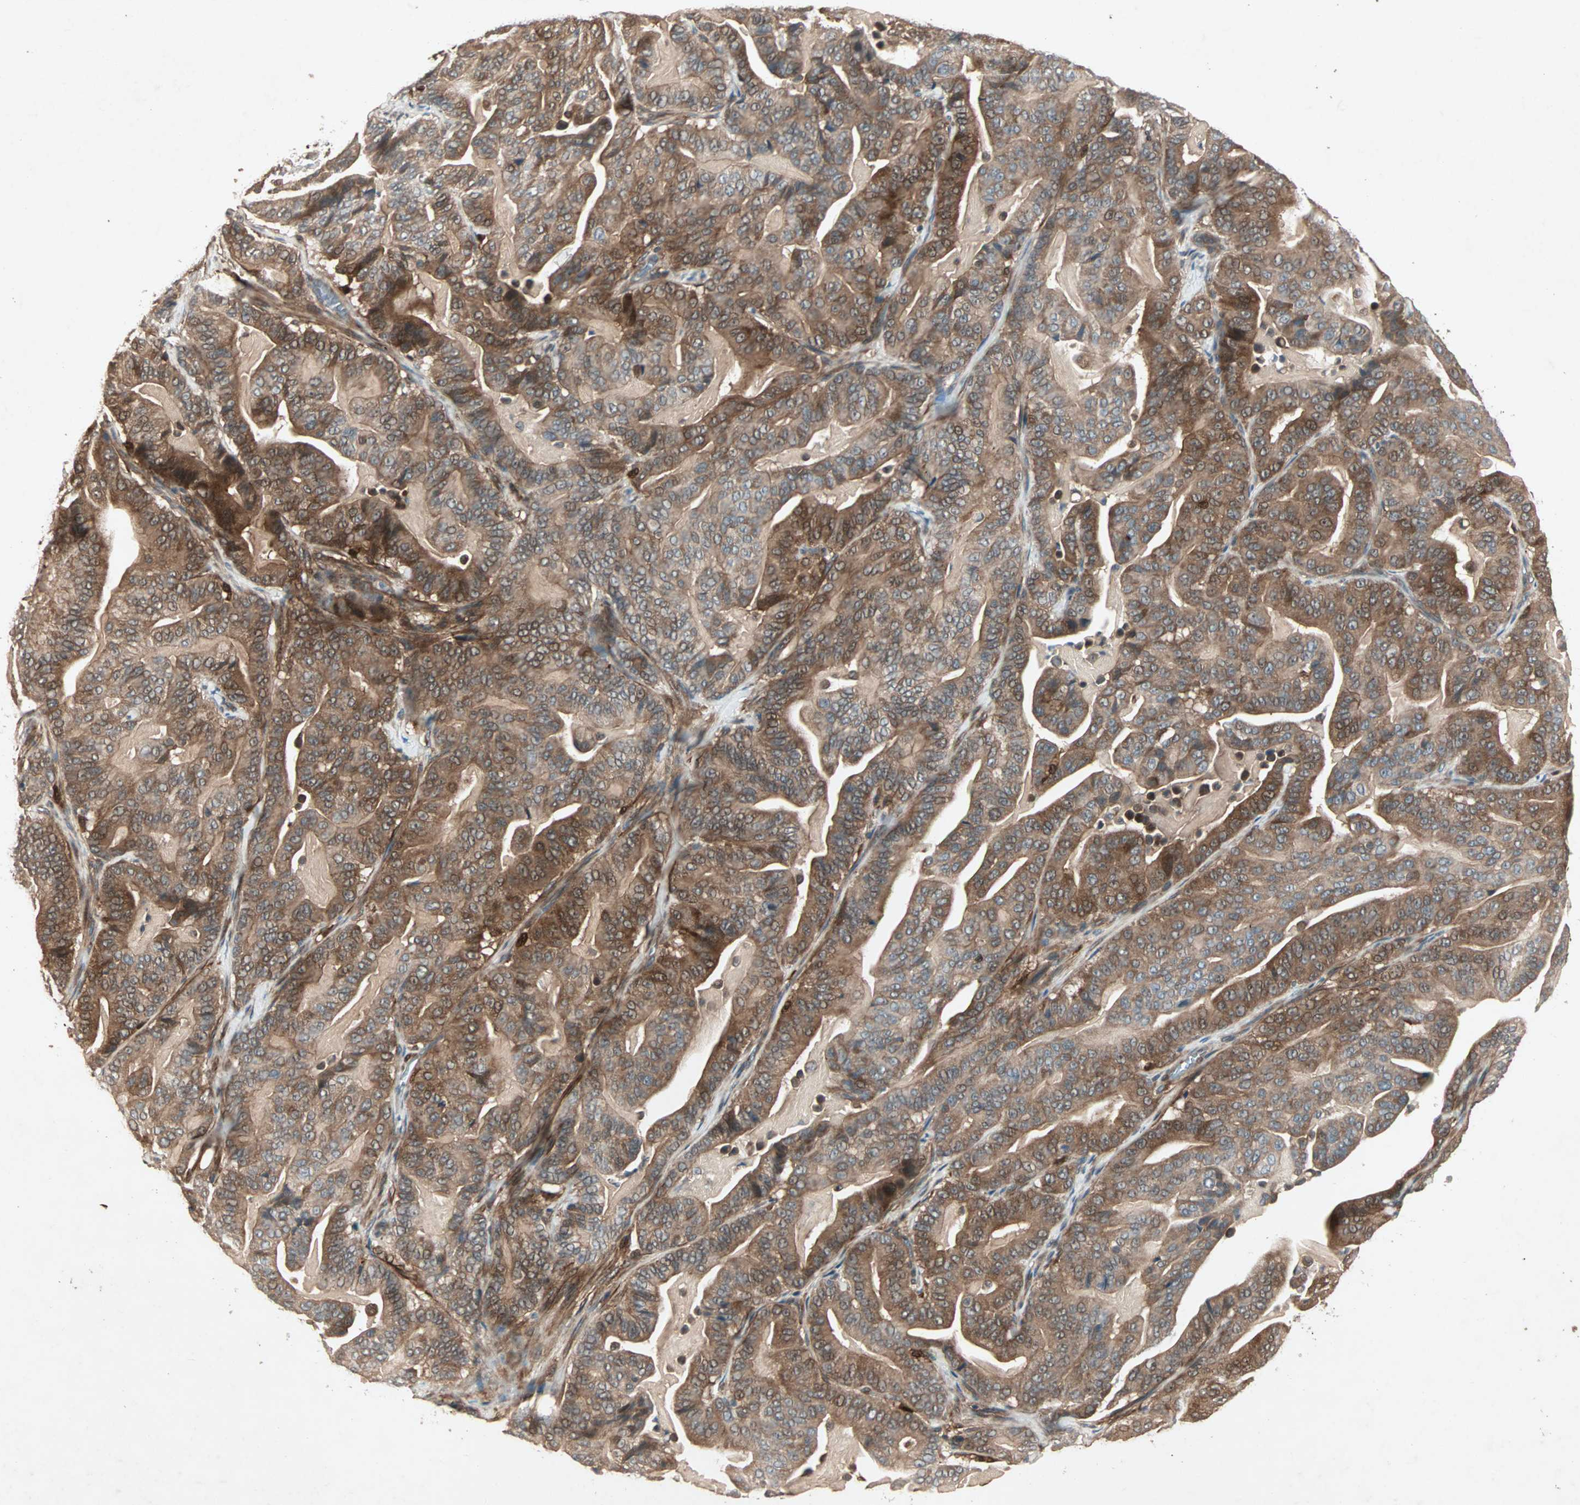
{"staining": {"intensity": "strong", "quantity": ">75%", "location": "cytoplasmic/membranous"}, "tissue": "pancreatic cancer", "cell_type": "Tumor cells", "image_type": "cancer", "snomed": [{"axis": "morphology", "description": "Adenocarcinoma, NOS"}, {"axis": "topography", "description": "Pancreas"}], "caption": "Tumor cells display high levels of strong cytoplasmic/membranous positivity in approximately >75% of cells in human pancreatic cancer (adenocarcinoma).", "gene": "SDSL", "patient": {"sex": "male", "age": 63}}